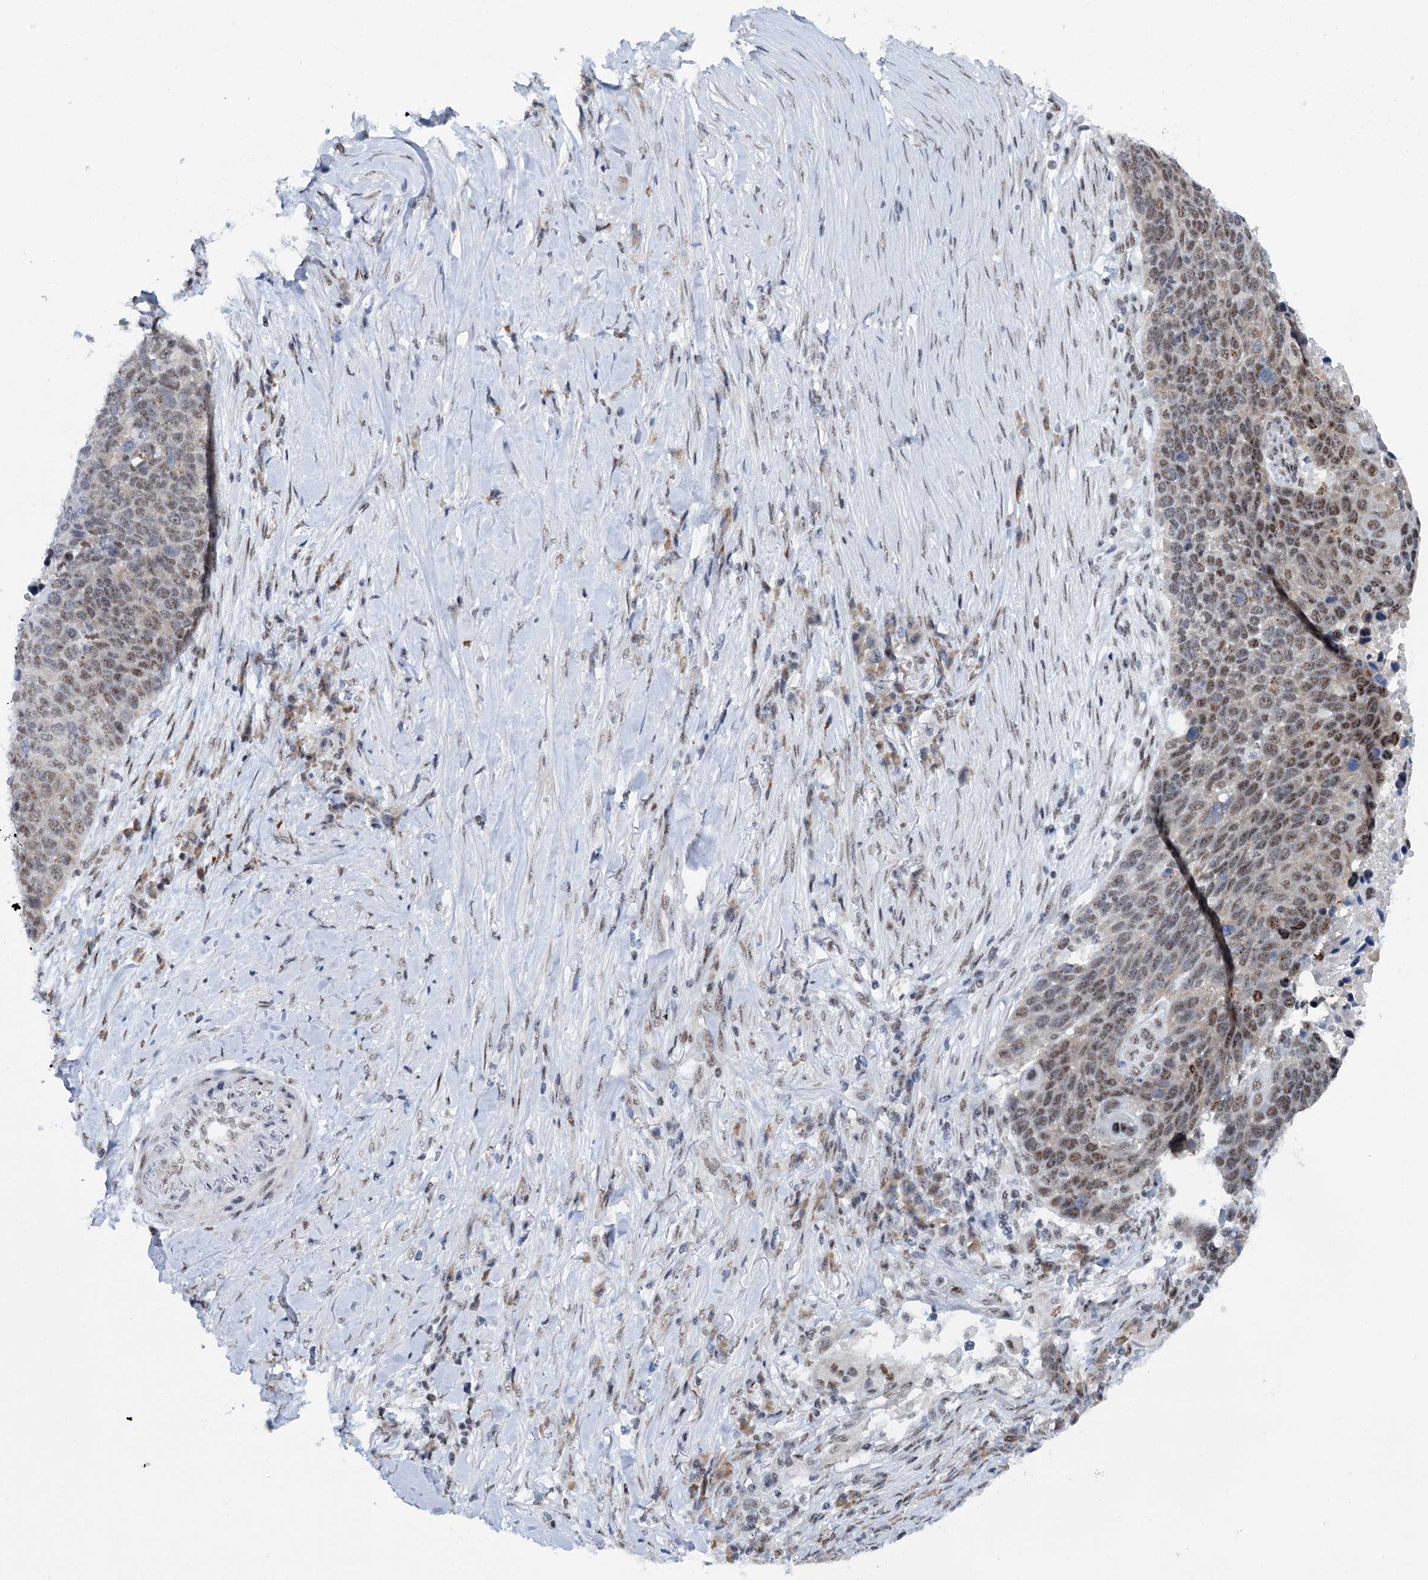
{"staining": {"intensity": "moderate", "quantity": ">75%", "location": "nuclear"}, "tissue": "lung cancer", "cell_type": "Tumor cells", "image_type": "cancer", "snomed": [{"axis": "morphology", "description": "Normal tissue, NOS"}, {"axis": "morphology", "description": "Squamous cell carcinoma, NOS"}, {"axis": "topography", "description": "Lymph node"}, {"axis": "topography", "description": "Lung"}], "caption": "A brown stain labels moderate nuclear positivity of a protein in human squamous cell carcinoma (lung) tumor cells.", "gene": "SREK1", "patient": {"sex": "male", "age": 66}}